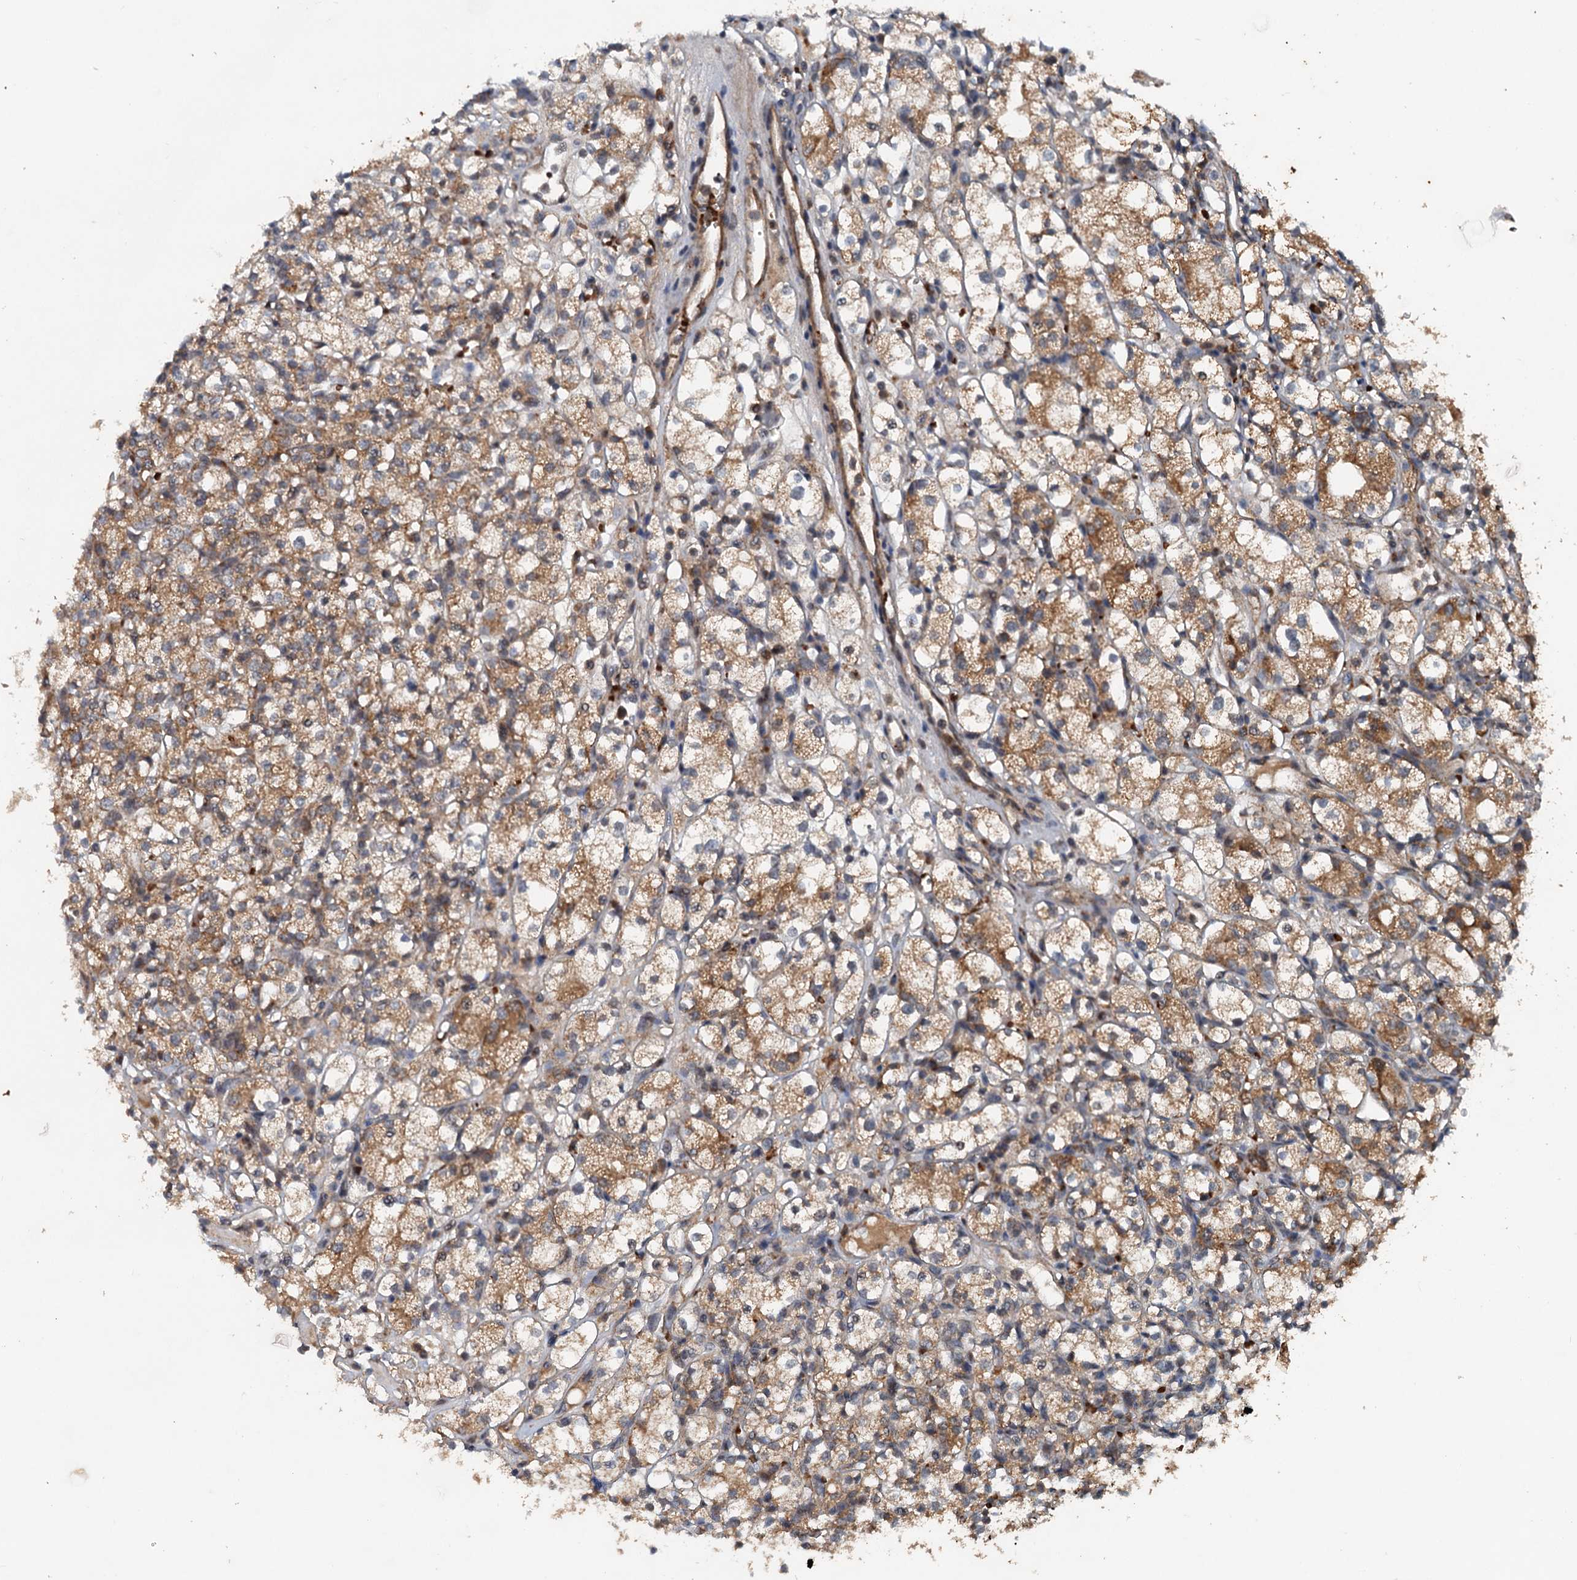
{"staining": {"intensity": "moderate", "quantity": ">75%", "location": "cytoplasmic/membranous"}, "tissue": "renal cancer", "cell_type": "Tumor cells", "image_type": "cancer", "snomed": [{"axis": "morphology", "description": "Adenocarcinoma, NOS"}, {"axis": "topography", "description": "Kidney"}], "caption": "A medium amount of moderate cytoplasmic/membranous expression is appreciated in approximately >75% of tumor cells in adenocarcinoma (renal) tissue. (Stains: DAB (3,3'-diaminobenzidine) in brown, nuclei in blue, Microscopy: brightfield microscopy at high magnification).", "gene": "N4BP2L2", "patient": {"sex": "male", "age": 77}}